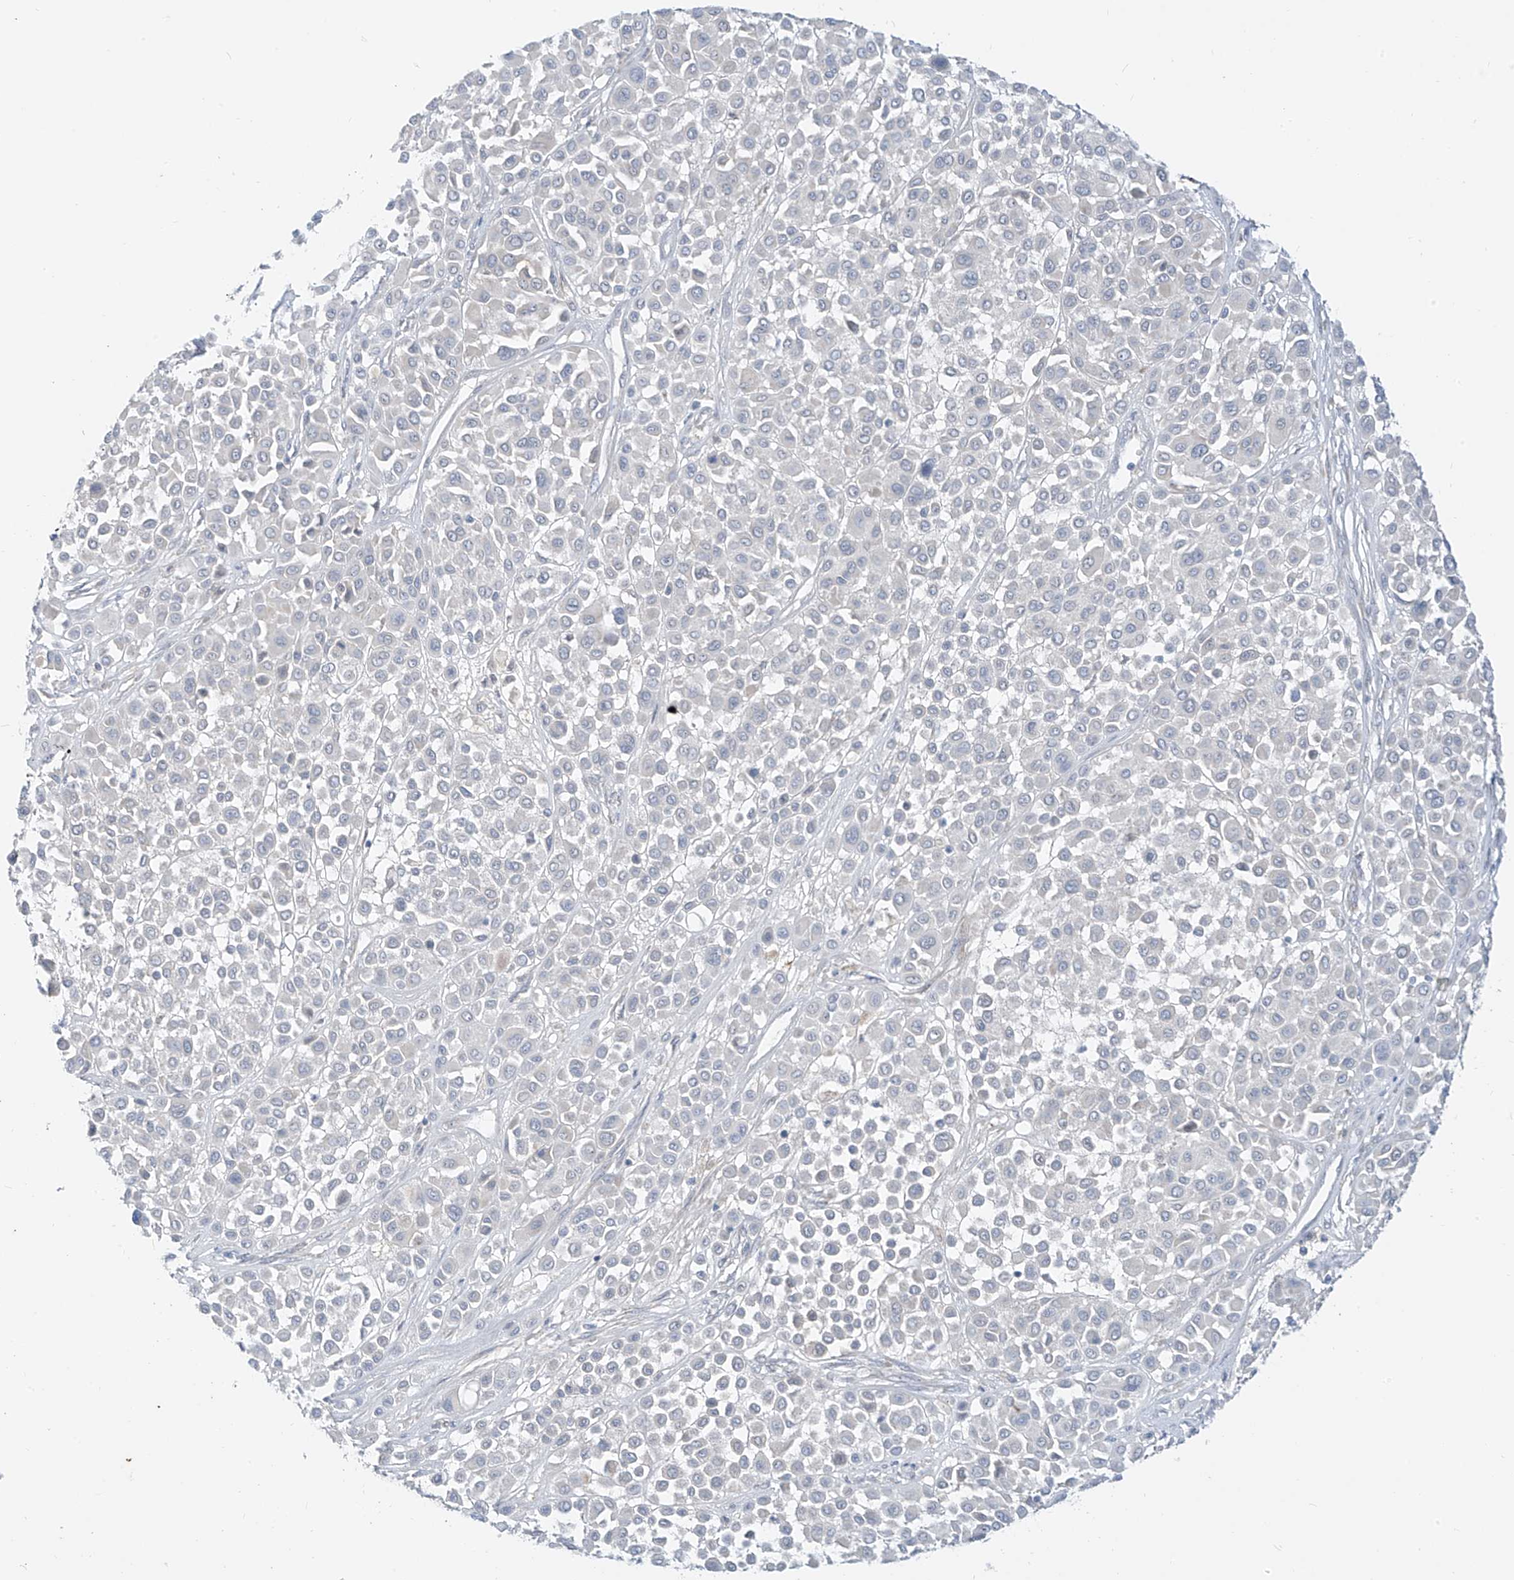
{"staining": {"intensity": "negative", "quantity": "none", "location": "none"}, "tissue": "melanoma", "cell_type": "Tumor cells", "image_type": "cancer", "snomed": [{"axis": "morphology", "description": "Malignant melanoma, Metastatic site"}, {"axis": "topography", "description": "Soft tissue"}], "caption": "The micrograph demonstrates no staining of tumor cells in melanoma.", "gene": "C2orf42", "patient": {"sex": "male", "age": 41}}